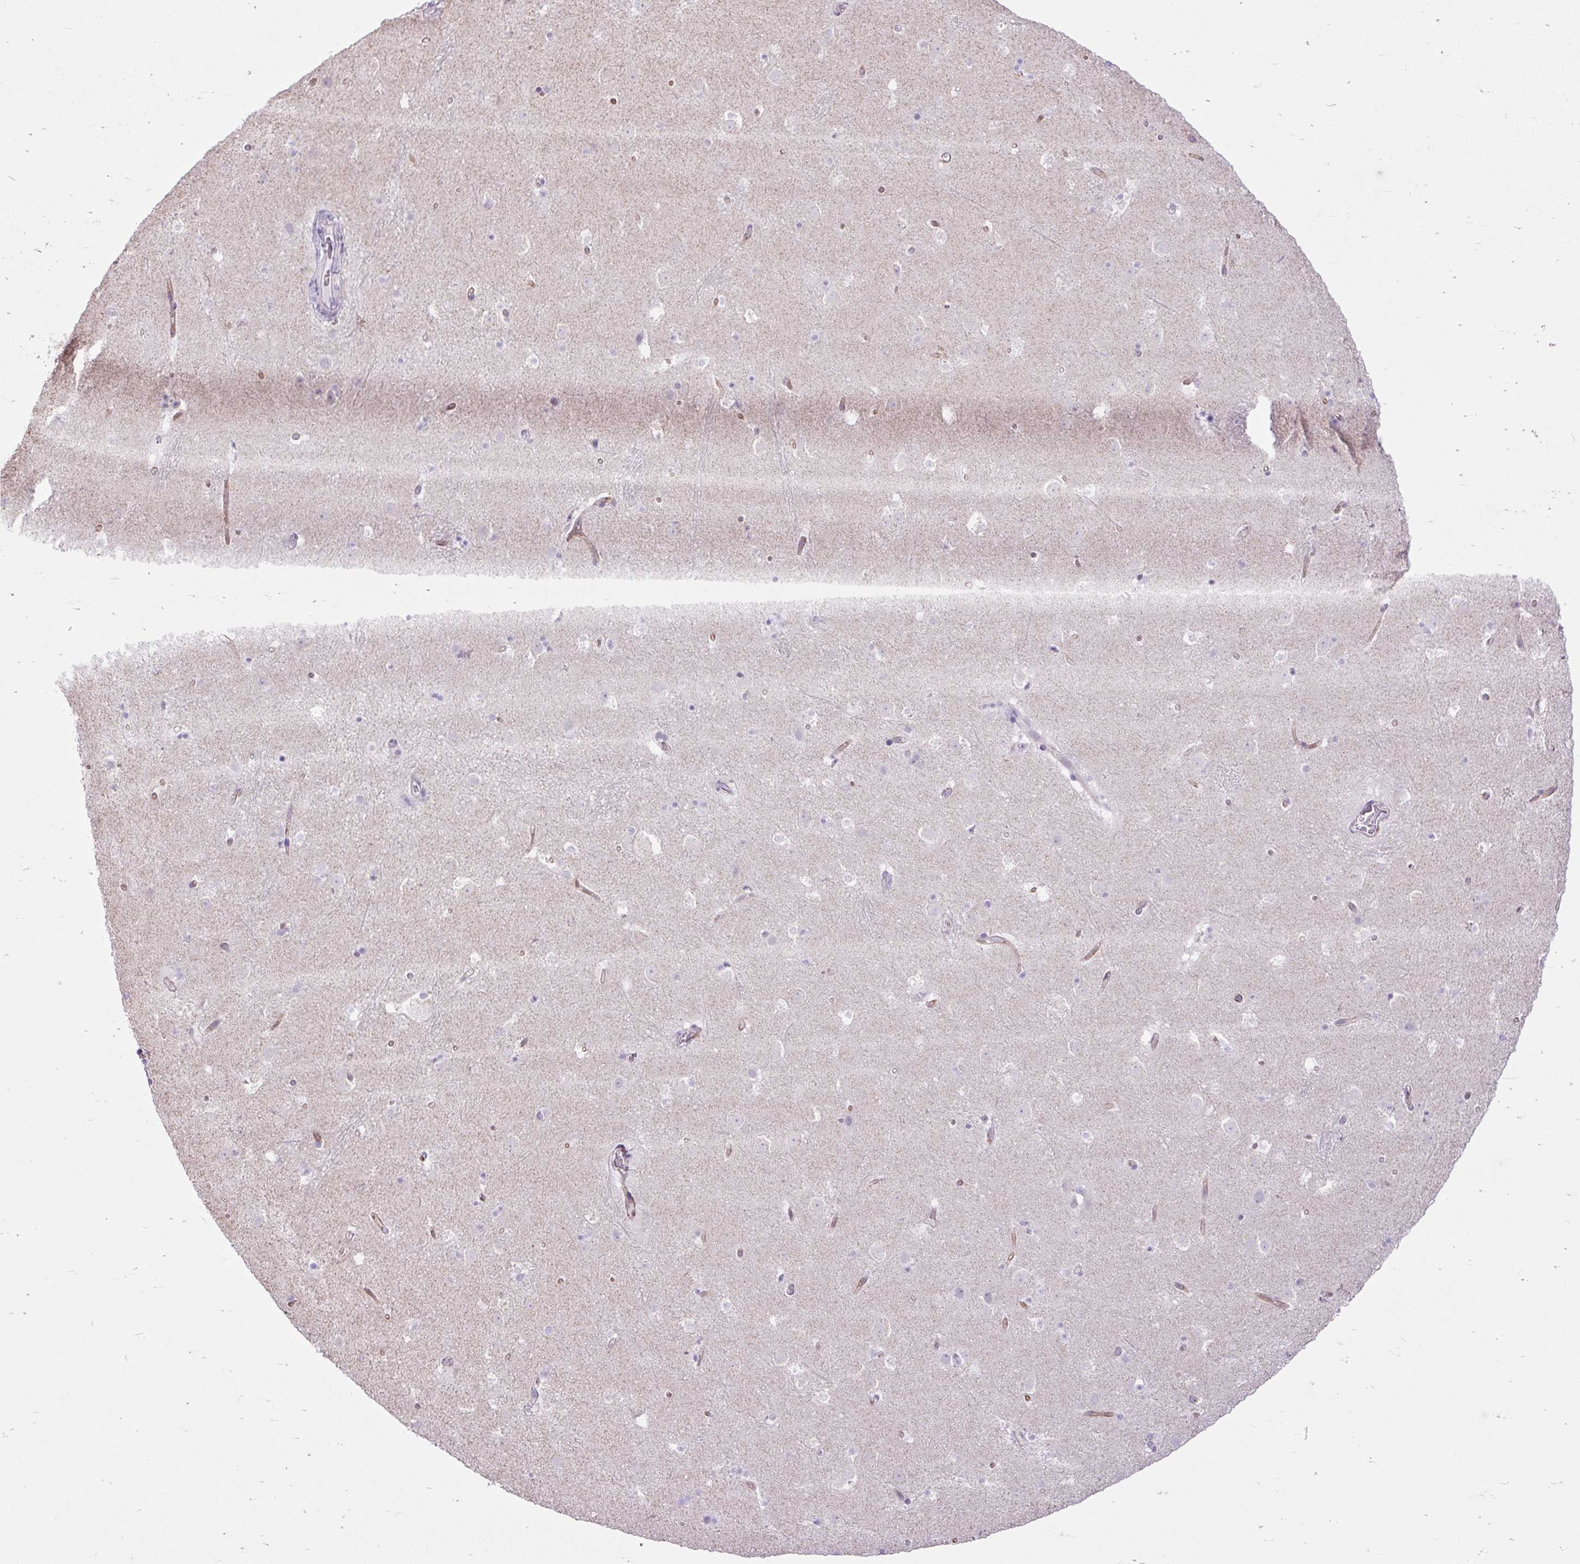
{"staining": {"intensity": "negative", "quantity": "none", "location": "none"}, "tissue": "caudate", "cell_type": "Glial cells", "image_type": "normal", "snomed": [{"axis": "morphology", "description": "Normal tissue, NOS"}, {"axis": "topography", "description": "Lateral ventricle wall"}], "caption": "This is an immunohistochemistry image of benign caudate. There is no staining in glial cells.", "gene": "RNASE10", "patient": {"sex": "male", "age": 37}}